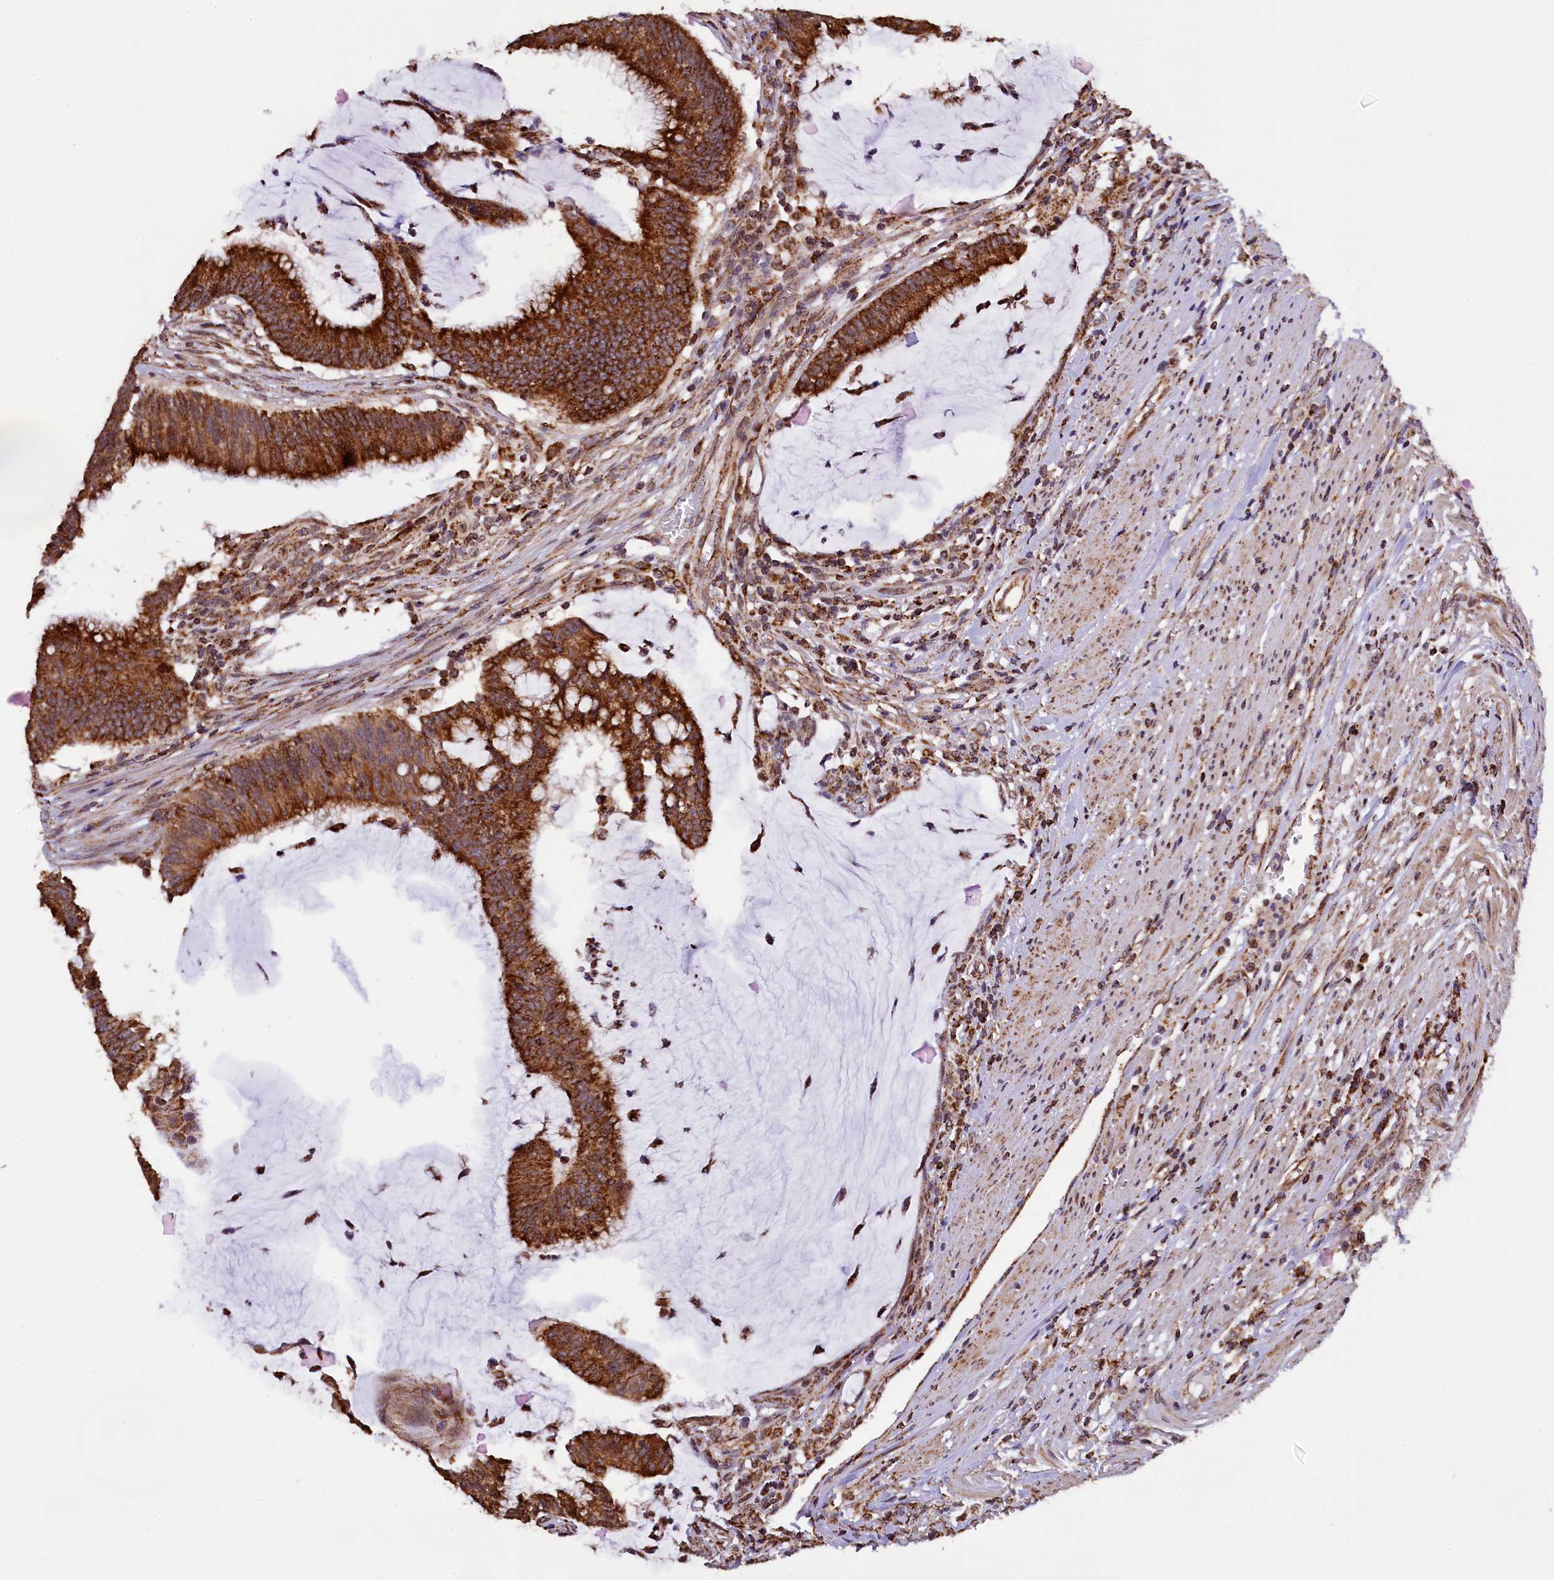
{"staining": {"intensity": "strong", "quantity": ">75%", "location": "cytoplasmic/membranous"}, "tissue": "colorectal cancer", "cell_type": "Tumor cells", "image_type": "cancer", "snomed": [{"axis": "morphology", "description": "Adenocarcinoma, NOS"}, {"axis": "topography", "description": "Rectum"}], "caption": "Strong cytoplasmic/membranous protein staining is appreciated in about >75% of tumor cells in adenocarcinoma (colorectal).", "gene": "KLC2", "patient": {"sex": "female", "age": 77}}